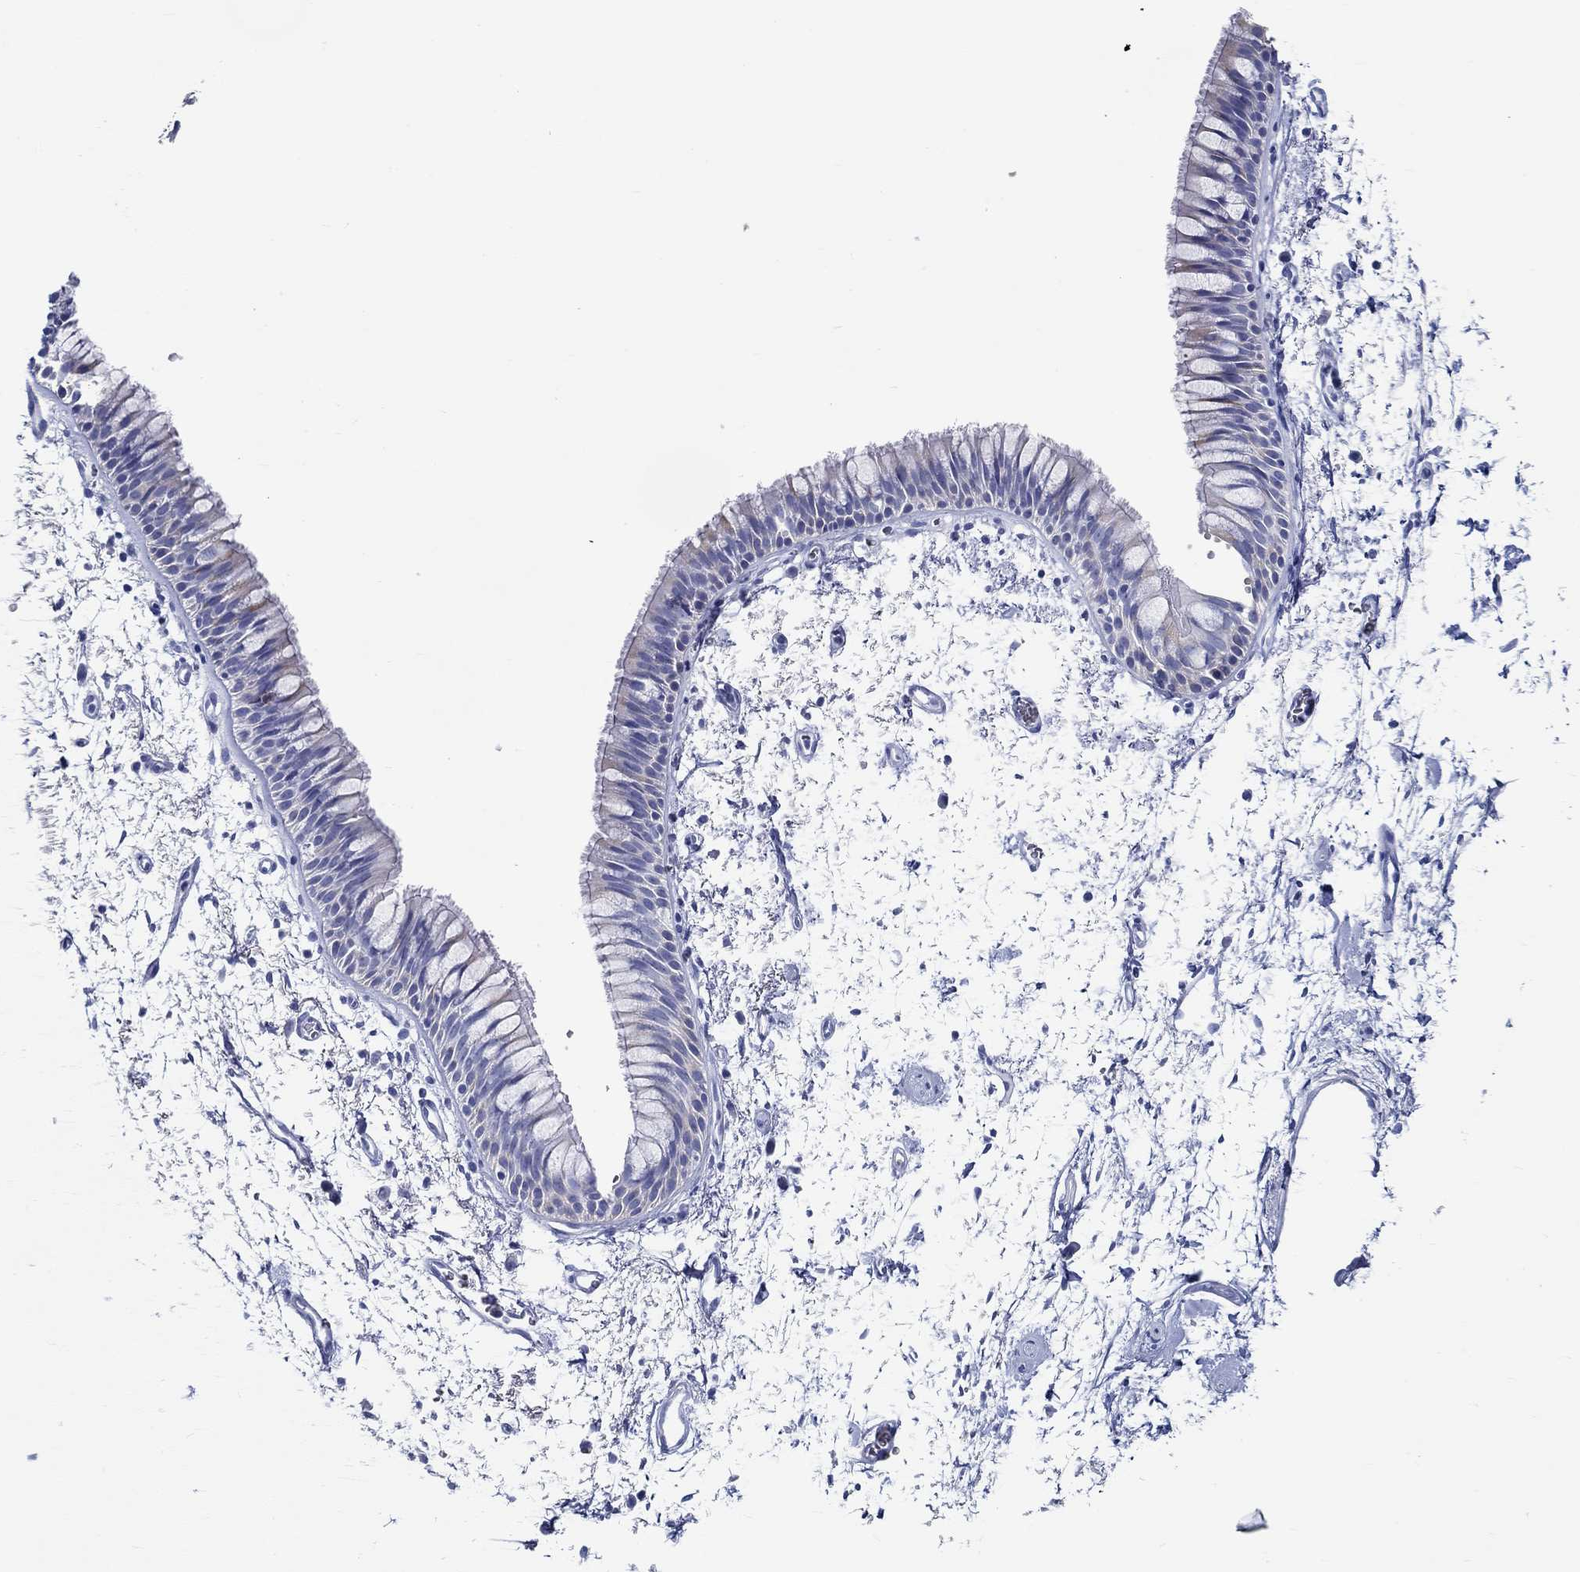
{"staining": {"intensity": "negative", "quantity": "none", "location": "none"}, "tissue": "bronchus", "cell_type": "Respiratory epithelial cells", "image_type": "normal", "snomed": [{"axis": "morphology", "description": "Normal tissue, NOS"}, {"axis": "topography", "description": "Cartilage tissue"}, {"axis": "topography", "description": "Bronchus"}], "caption": "Micrograph shows no protein positivity in respiratory epithelial cells of benign bronchus.", "gene": "FBXO2", "patient": {"sex": "male", "age": 66}}